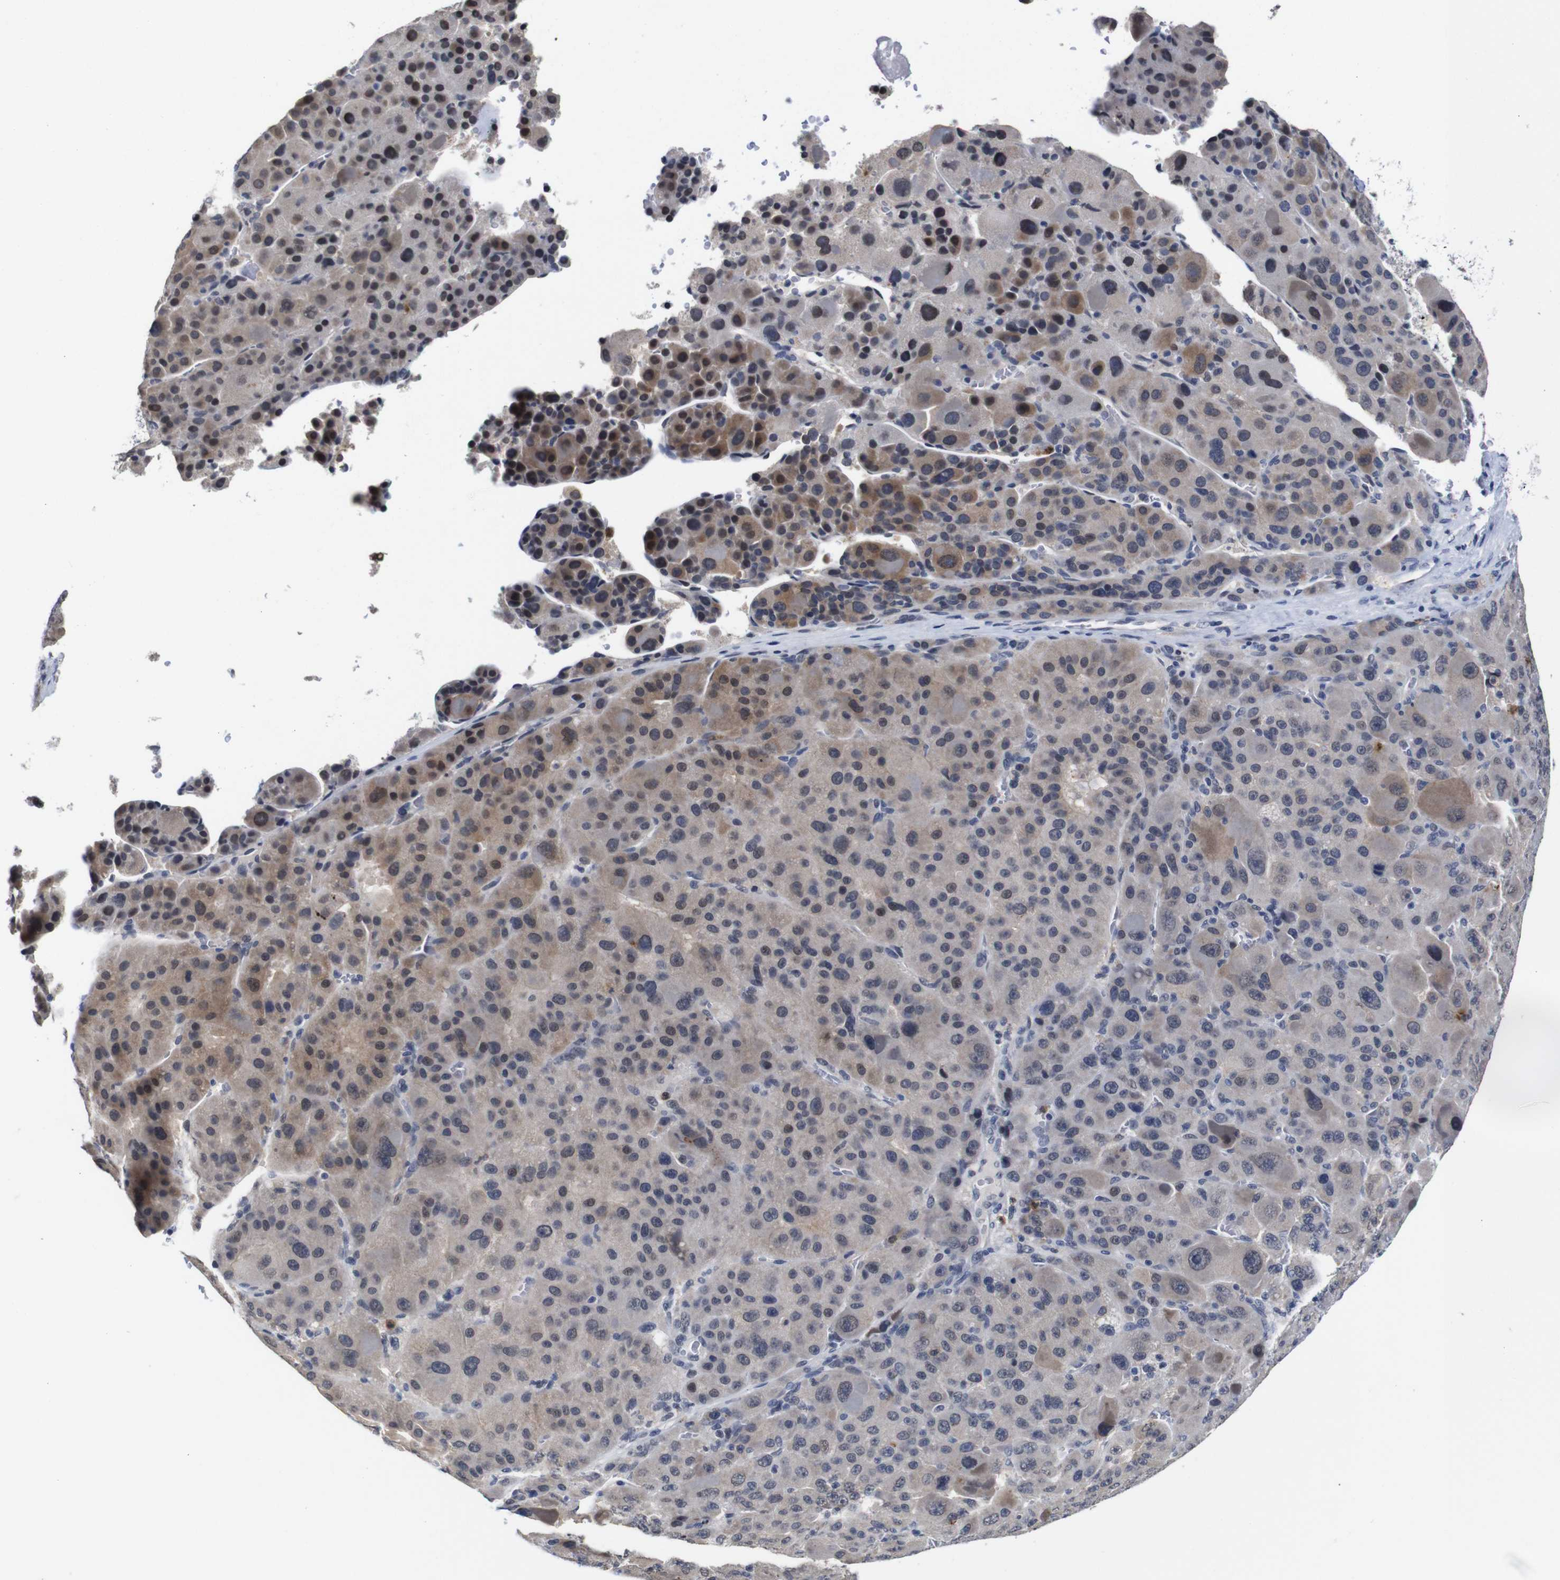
{"staining": {"intensity": "moderate", "quantity": "<25%", "location": "cytoplasmic/membranous,nuclear"}, "tissue": "liver cancer", "cell_type": "Tumor cells", "image_type": "cancer", "snomed": [{"axis": "morphology", "description": "Carcinoma, Hepatocellular, NOS"}, {"axis": "topography", "description": "Liver"}], "caption": "Immunohistochemistry of liver hepatocellular carcinoma displays low levels of moderate cytoplasmic/membranous and nuclear expression in about <25% of tumor cells.", "gene": "NTRK3", "patient": {"sex": "male", "age": 76}}